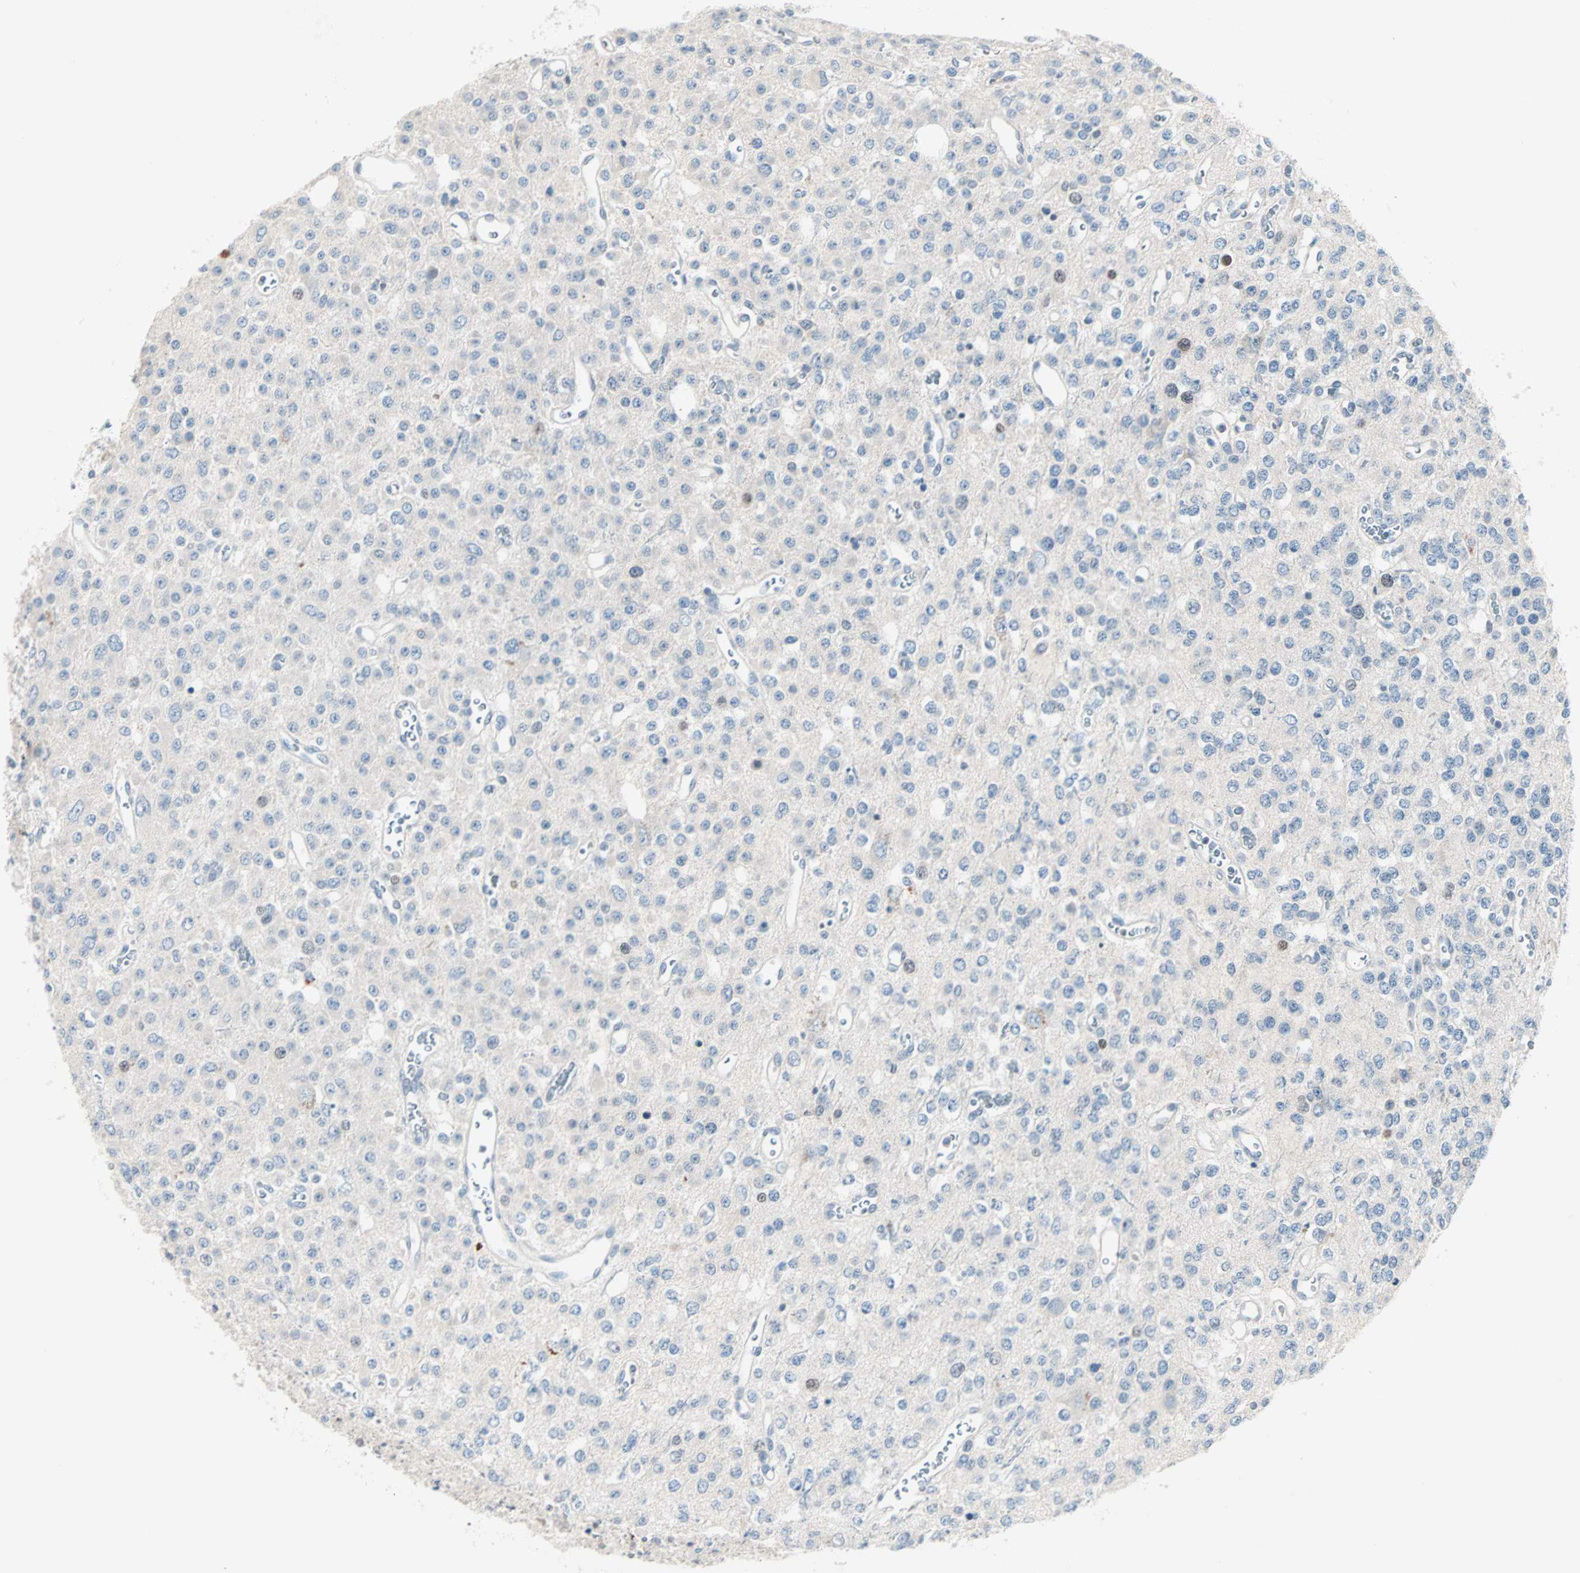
{"staining": {"intensity": "negative", "quantity": "none", "location": "none"}, "tissue": "glioma", "cell_type": "Tumor cells", "image_type": "cancer", "snomed": [{"axis": "morphology", "description": "Glioma, malignant, Low grade"}, {"axis": "topography", "description": "Brain"}], "caption": "Immunohistochemical staining of human malignant low-grade glioma reveals no significant expression in tumor cells. (DAB immunohistochemistry (IHC), high magnification).", "gene": "CCNE2", "patient": {"sex": "male", "age": 38}}